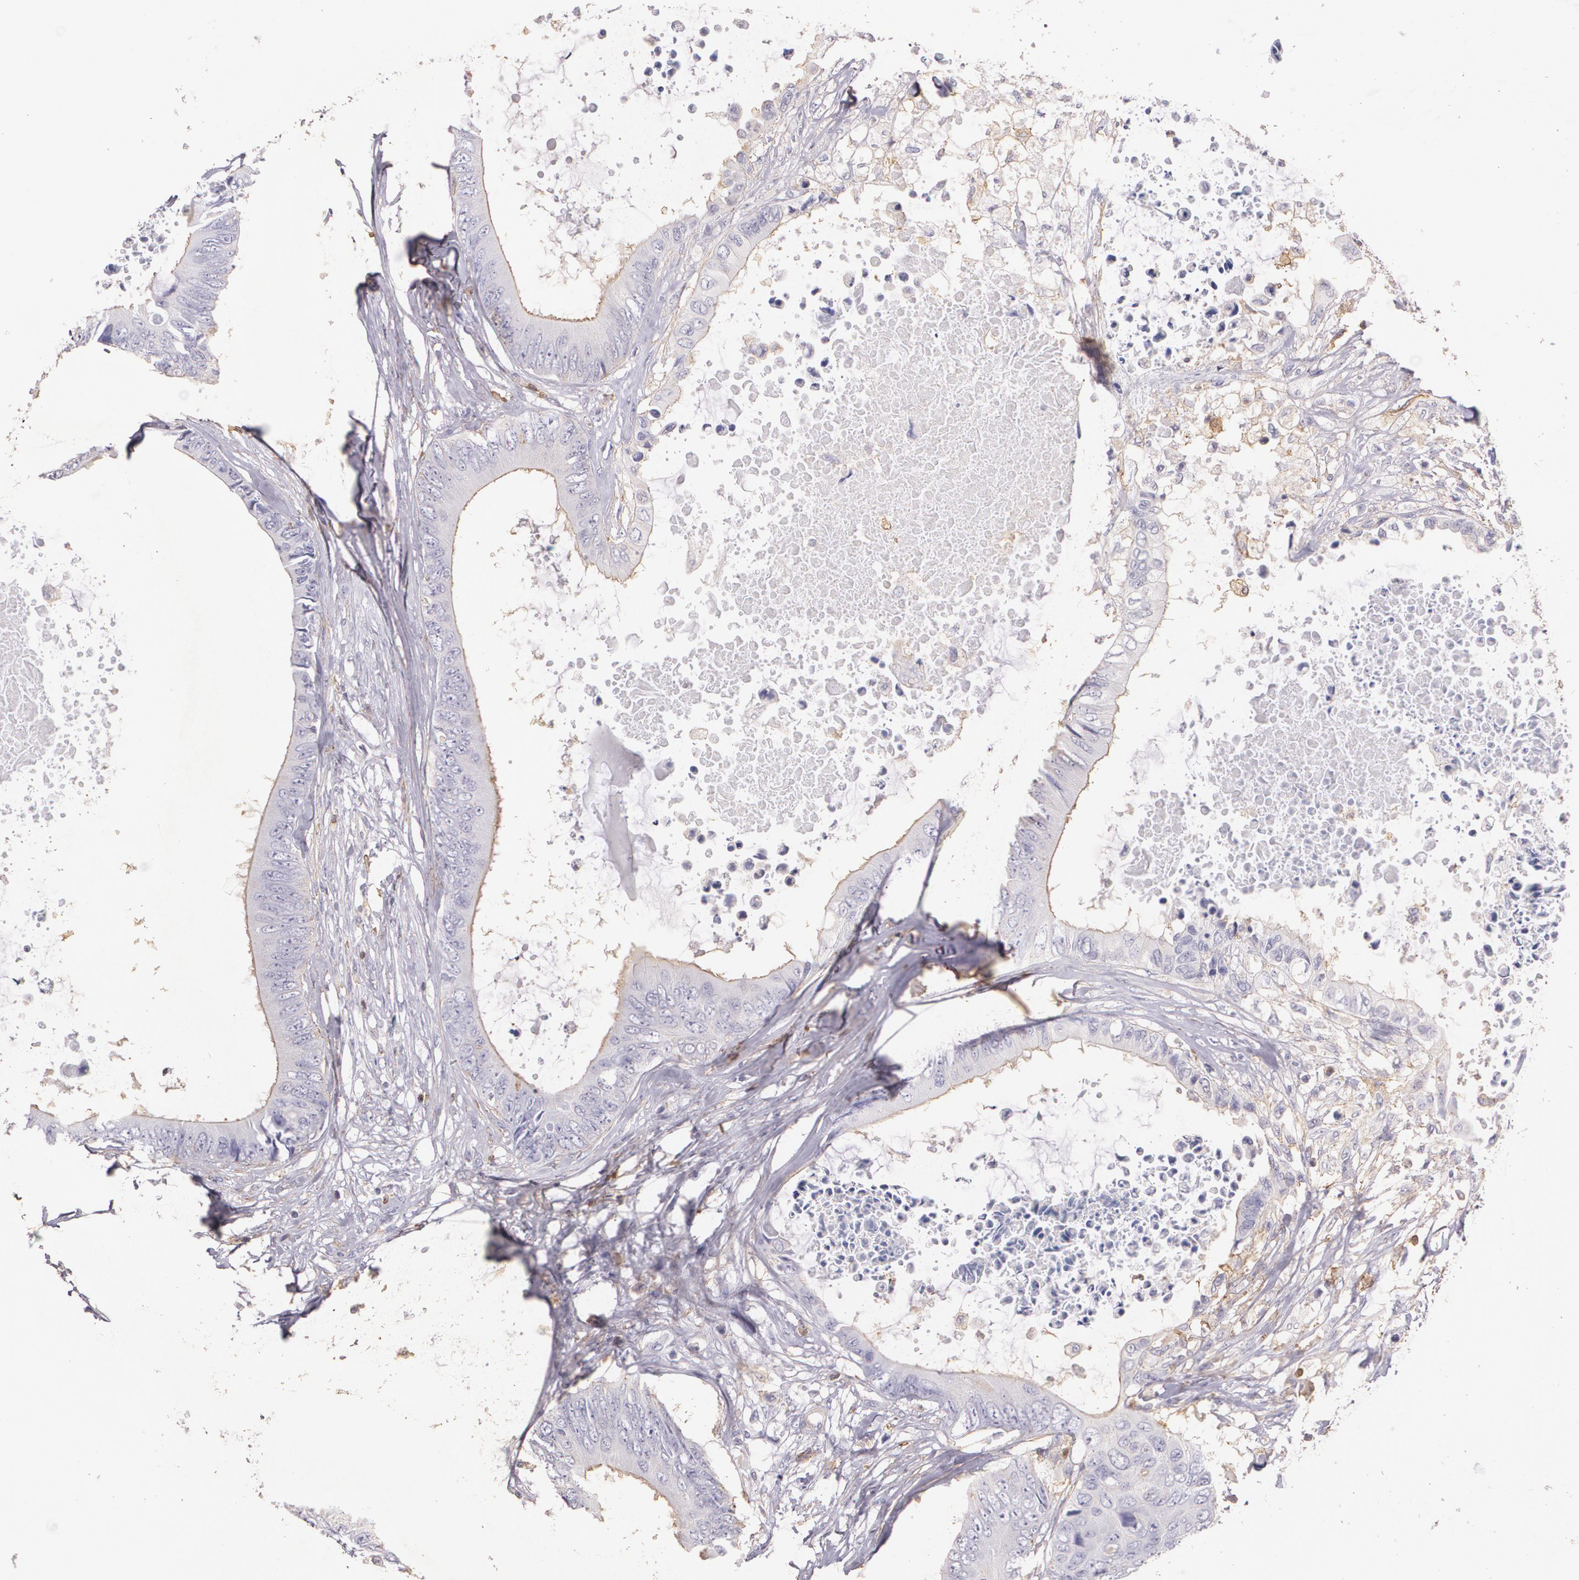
{"staining": {"intensity": "negative", "quantity": "none", "location": "none"}, "tissue": "colorectal cancer", "cell_type": "Tumor cells", "image_type": "cancer", "snomed": [{"axis": "morphology", "description": "Normal tissue, NOS"}, {"axis": "morphology", "description": "Adenocarcinoma, NOS"}, {"axis": "topography", "description": "Rectum"}, {"axis": "topography", "description": "Peripheral nerve tissue"}], "caption": "Immunohistochemistry photomicrograph of neoplastic tissue: colorectal cancer (adenocarcinoma) stained with DAB (3,3'-diaminobenzidine) exhibits no significant protein positivity in tumor cells.", "gene": "TGFBR1", "patient": {"sex": "female", "age": 77}}